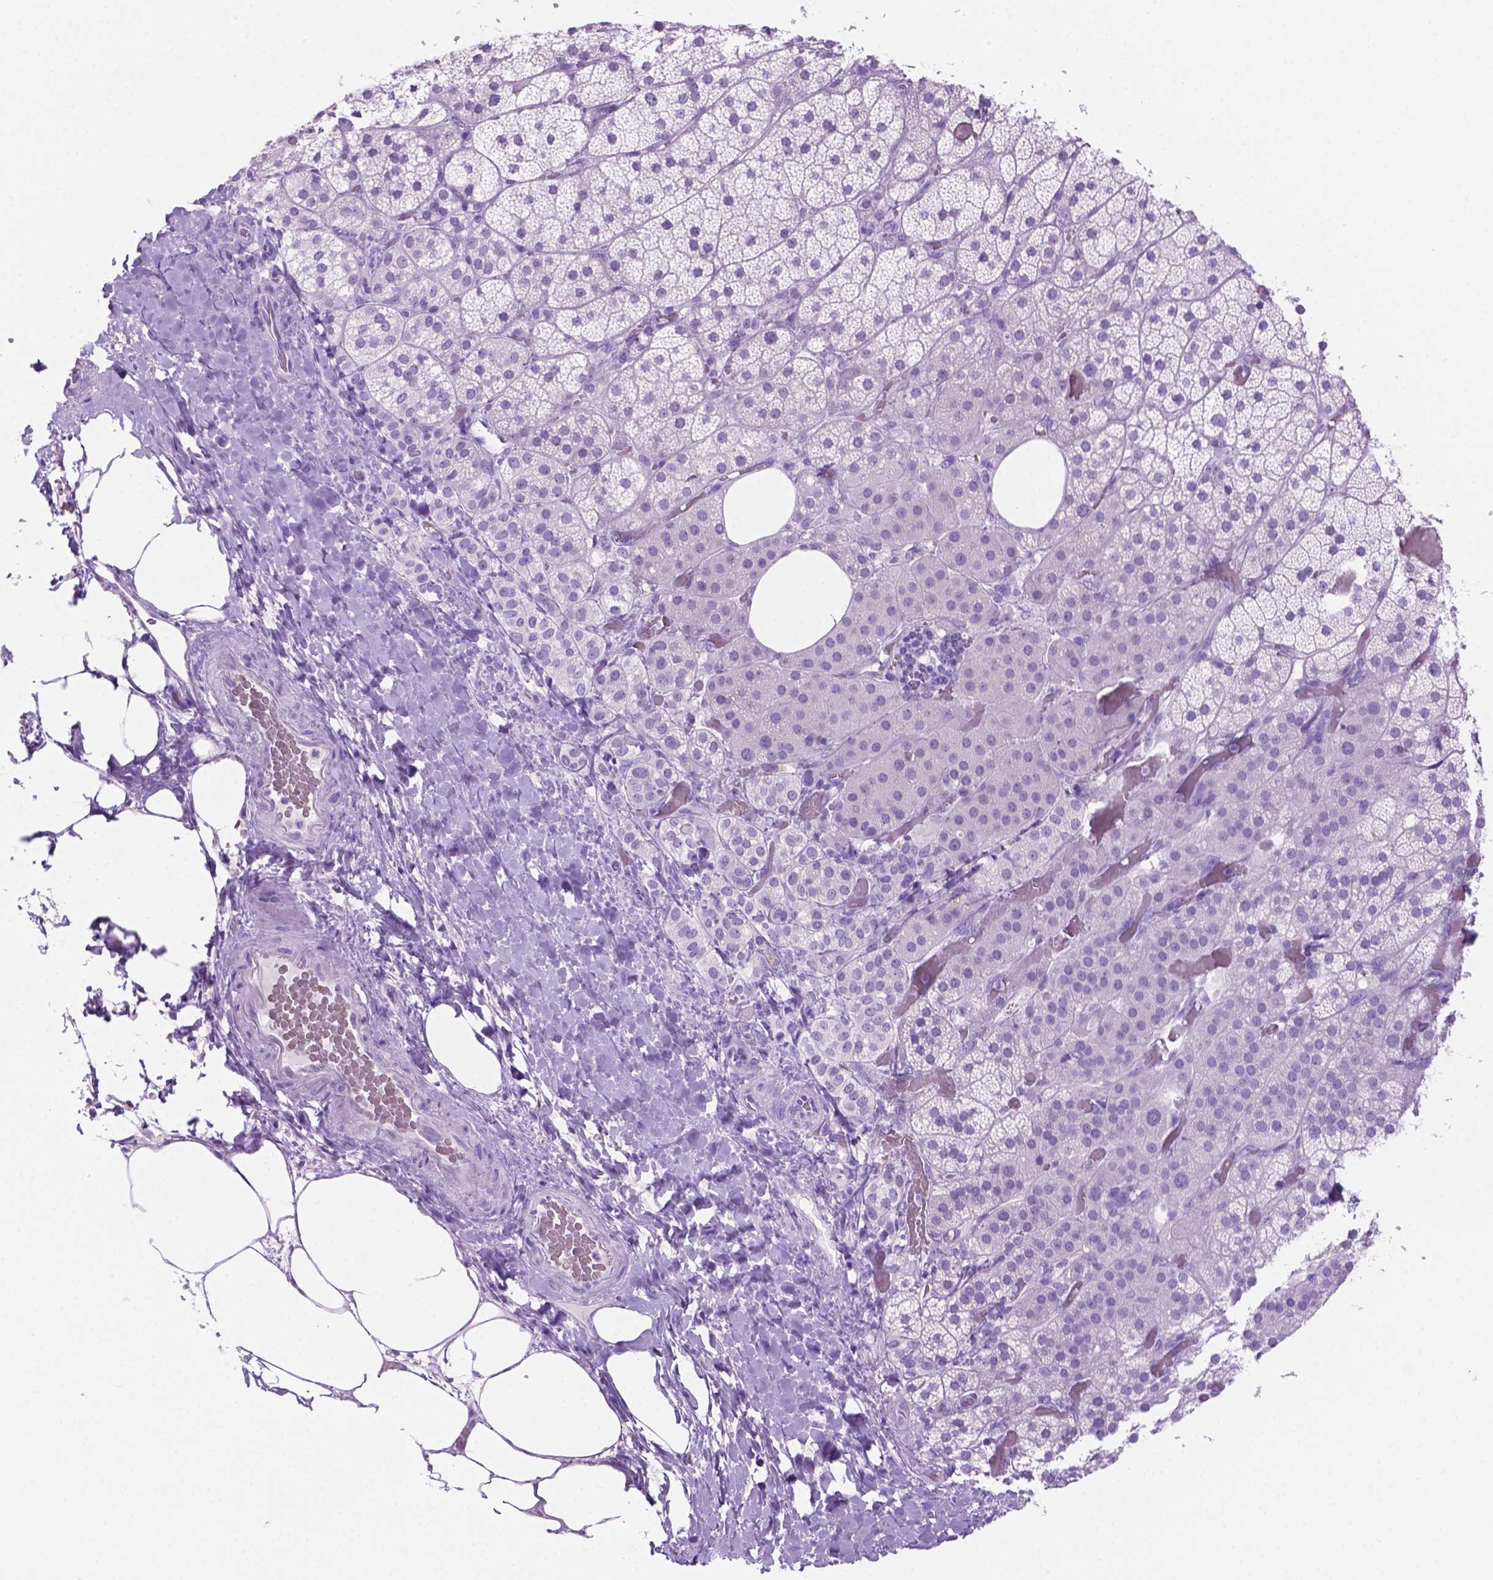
{"staining": {"intensity": "negative", "quantity": "none", "location": "none"}, "tissue": "adrenal gland", "cell_type": "Glandular cells", "image_type": "normal", "snomed": [{"axis": "morphology", "description": "Normal tissue, NOS"}, {"axis": "topography", "description": "Adrenal gland"}], "caption": "This photomicrograph is of normal adrenal gland stained with immunohistochemistry (IHC) to label a protein in brown with the nuclei are counter-stained blue. There is no expression in glandular cells. Brightfield microscopy of immunohistochemistry stained with DAB (3,3'-diaminobenzidine) (brown) and hematoxylin (blue), captured at high magnification.", "gene": "GRIN2B", "patient": {"sex": "male", "age": 57}}